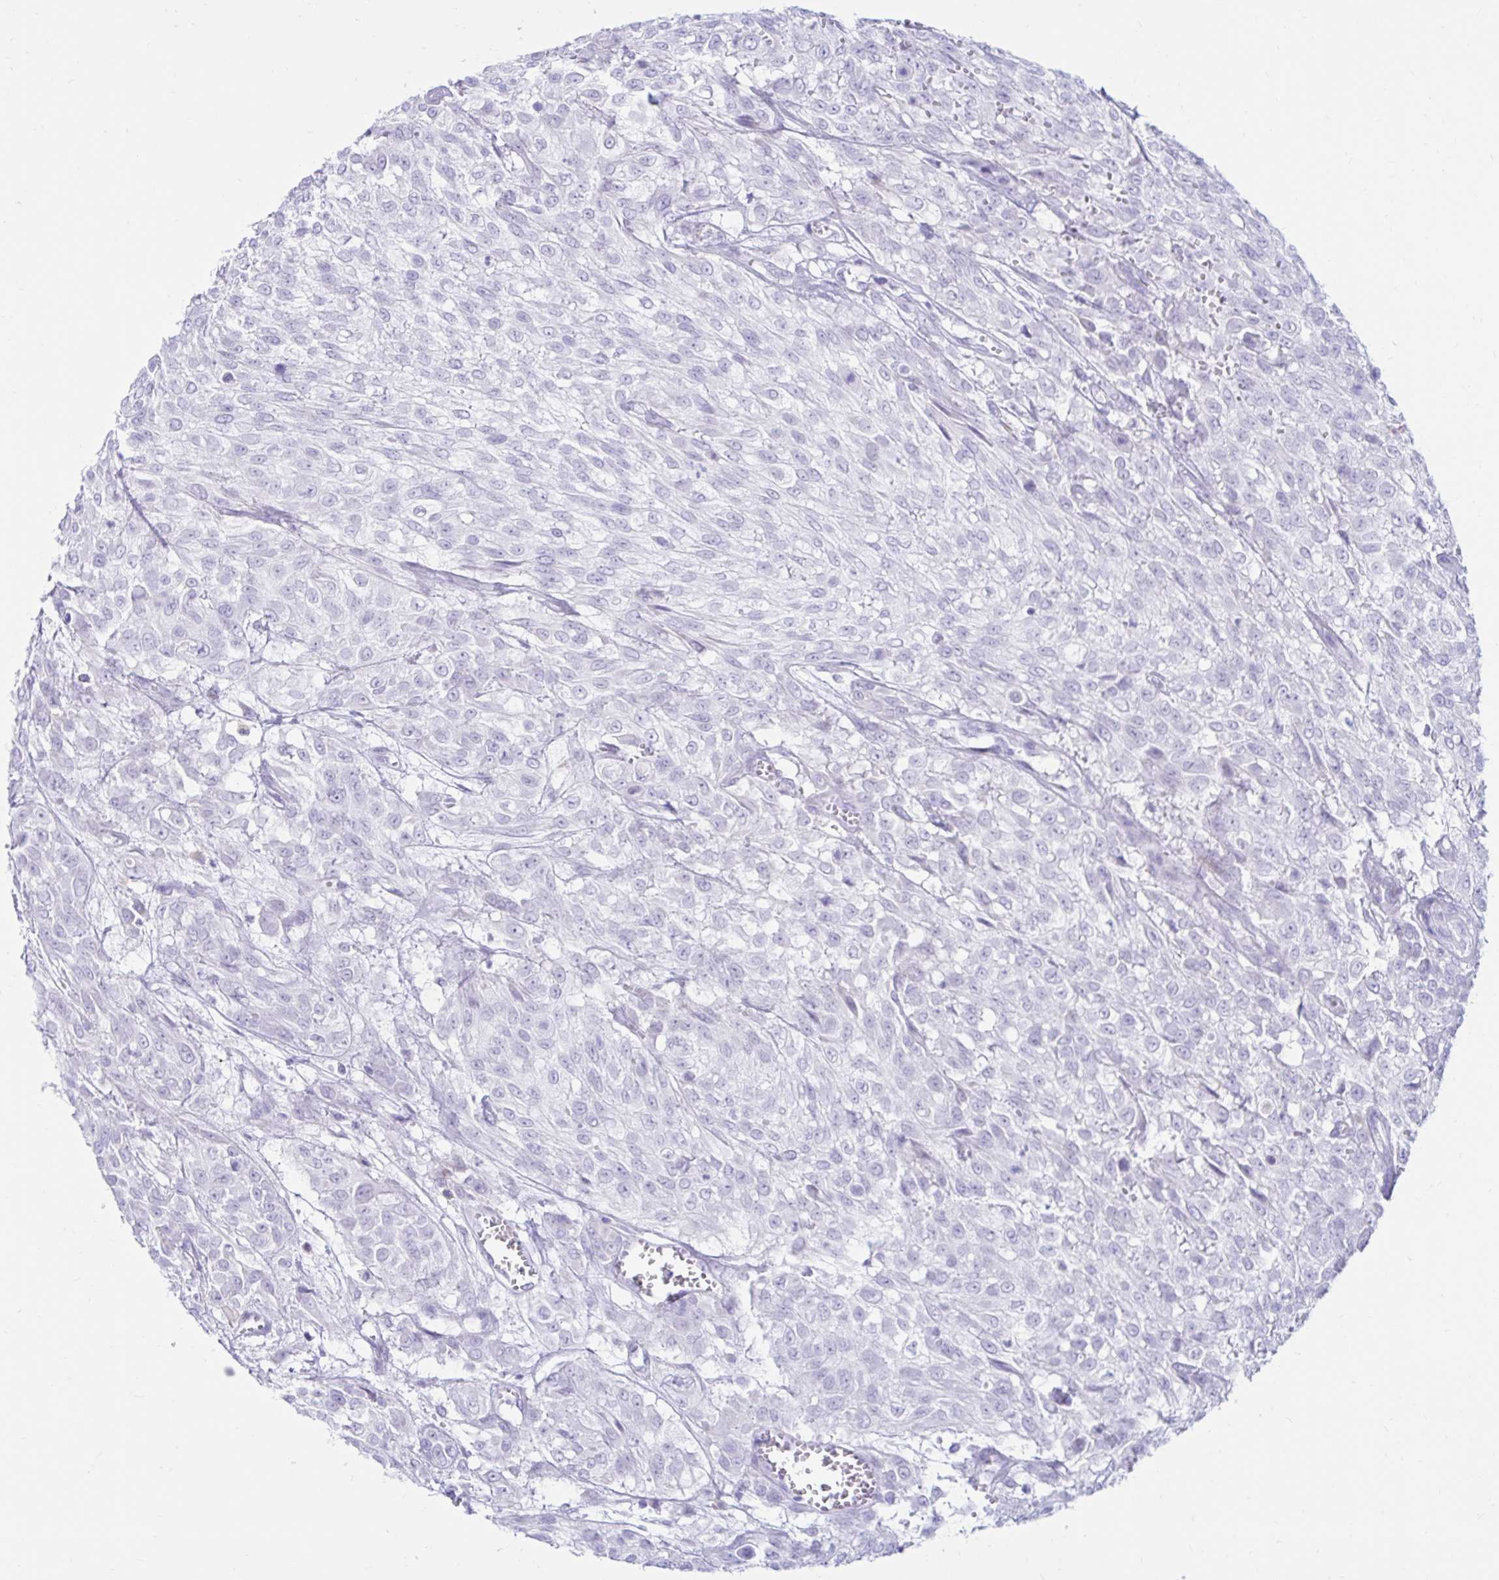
{"staining": {"intensity": "negative", "quantity": "none", "location": "none"}, "tissue": "urothelial cancer", "cell_type": "Tumor cells", "image_type": "cancer", "snomed": [{"axis": "morphology", "description": "Urothelial carcinoma, High grade"}, {"axis": "topography", "description": "Urinary bladder"}], "caption": "IHC micrograph of human urothelial cancer stained for a protein (brown), which reveals no expression in tumor cells.", "gene": "BEST1", "patient": {"sex": "male", "age": 57}}